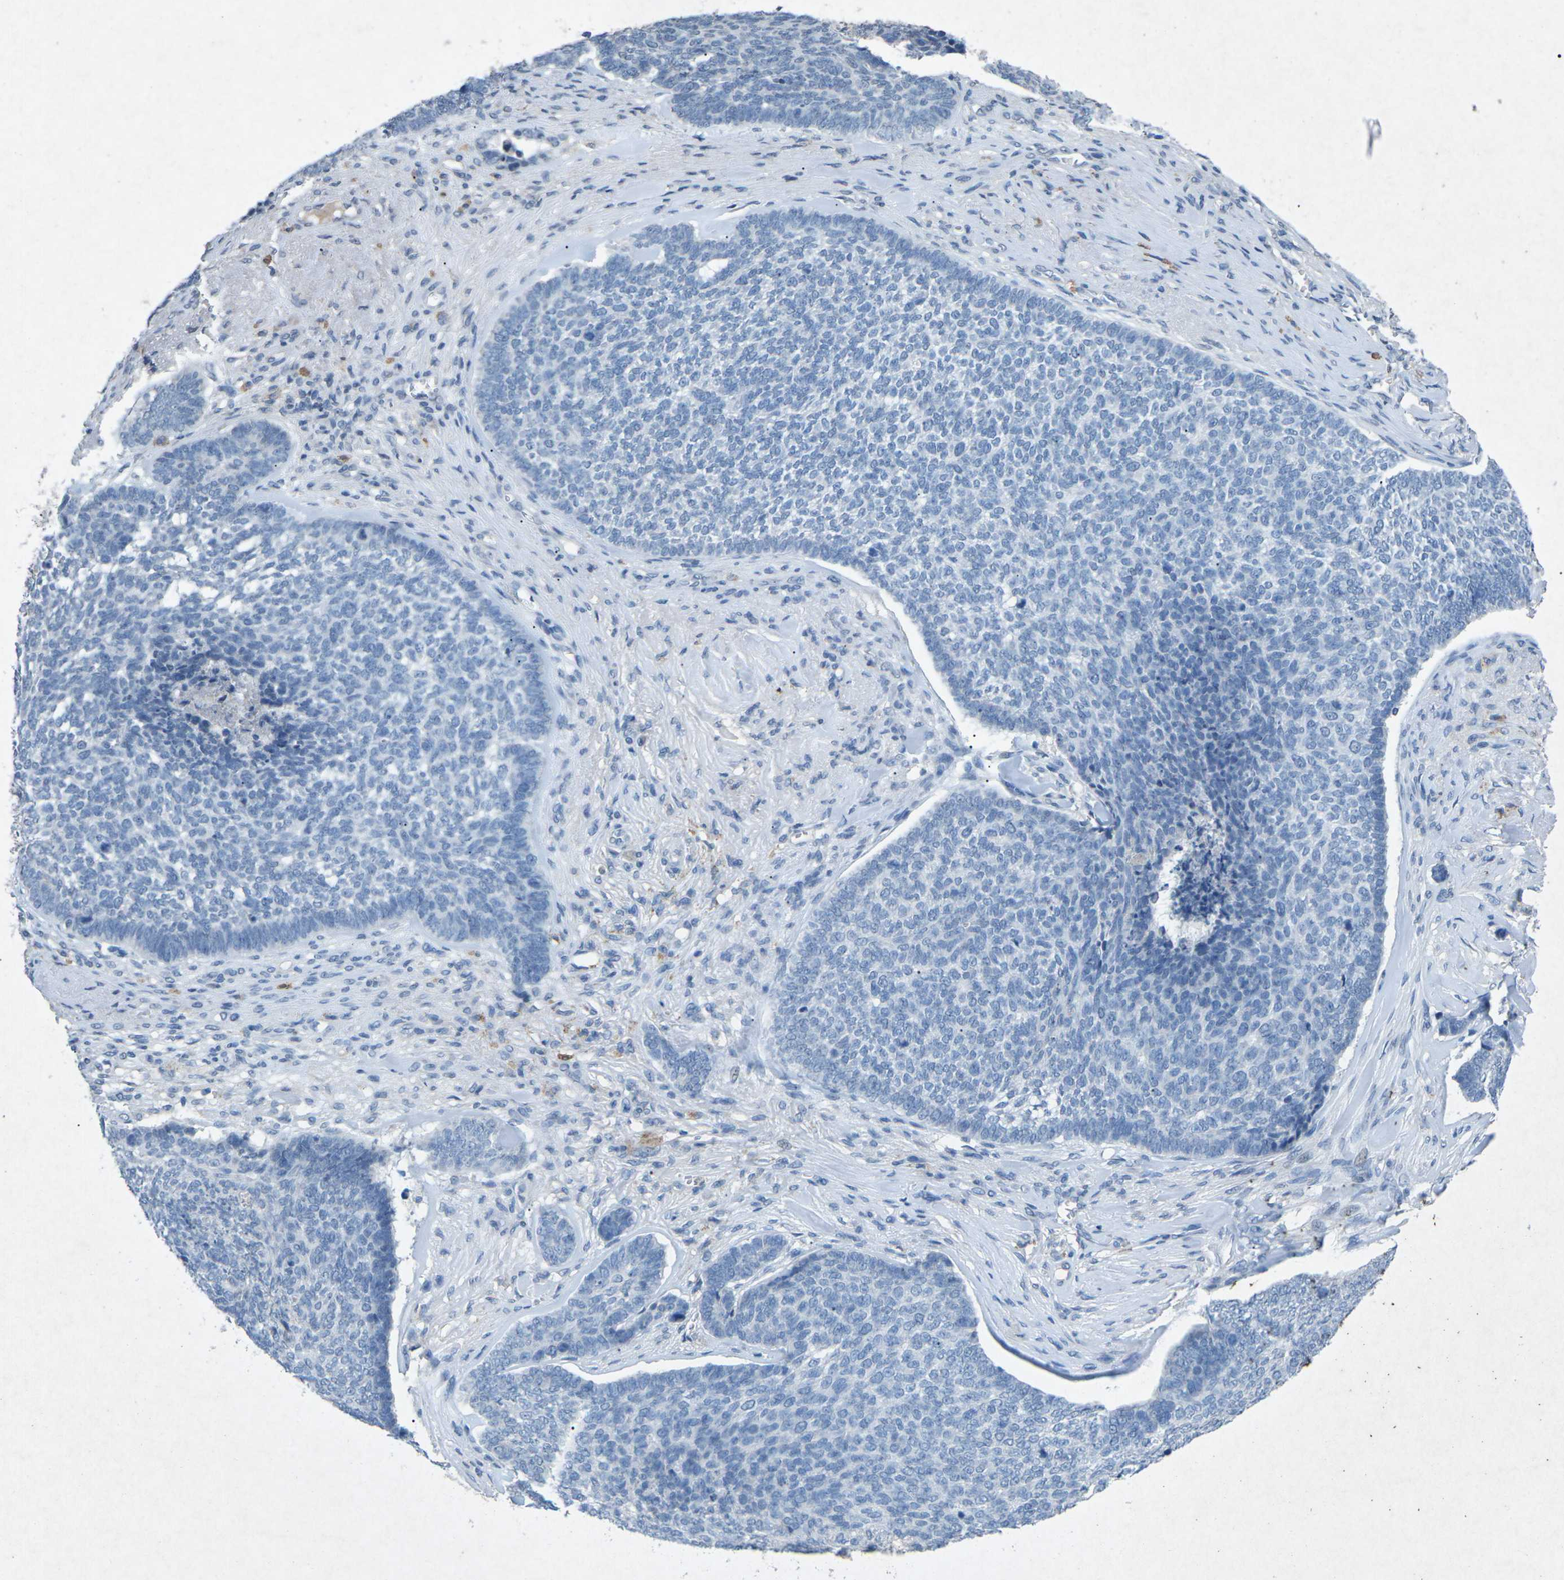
{"staining": {"intensity": "negative", "quantity": "none", "location": "none"}, "tissue": "skin cancer", "cell_type": "Tumor cells", "image_type": "cancer", "snomed": [{"axis": "morphology", "description": "Basal cell carcinoma"}, {"axis": "topography", "description": "Skin"}], "caption": "Immunohistochemical staining of skin cancer (basal cell carcinoma) exhibits no significant positivity in tumor cells. (DAB immunohistochemistry (IHC), high magnification).", "gene": "A1BG", "patient": {"sex": "male", "age": 84}}